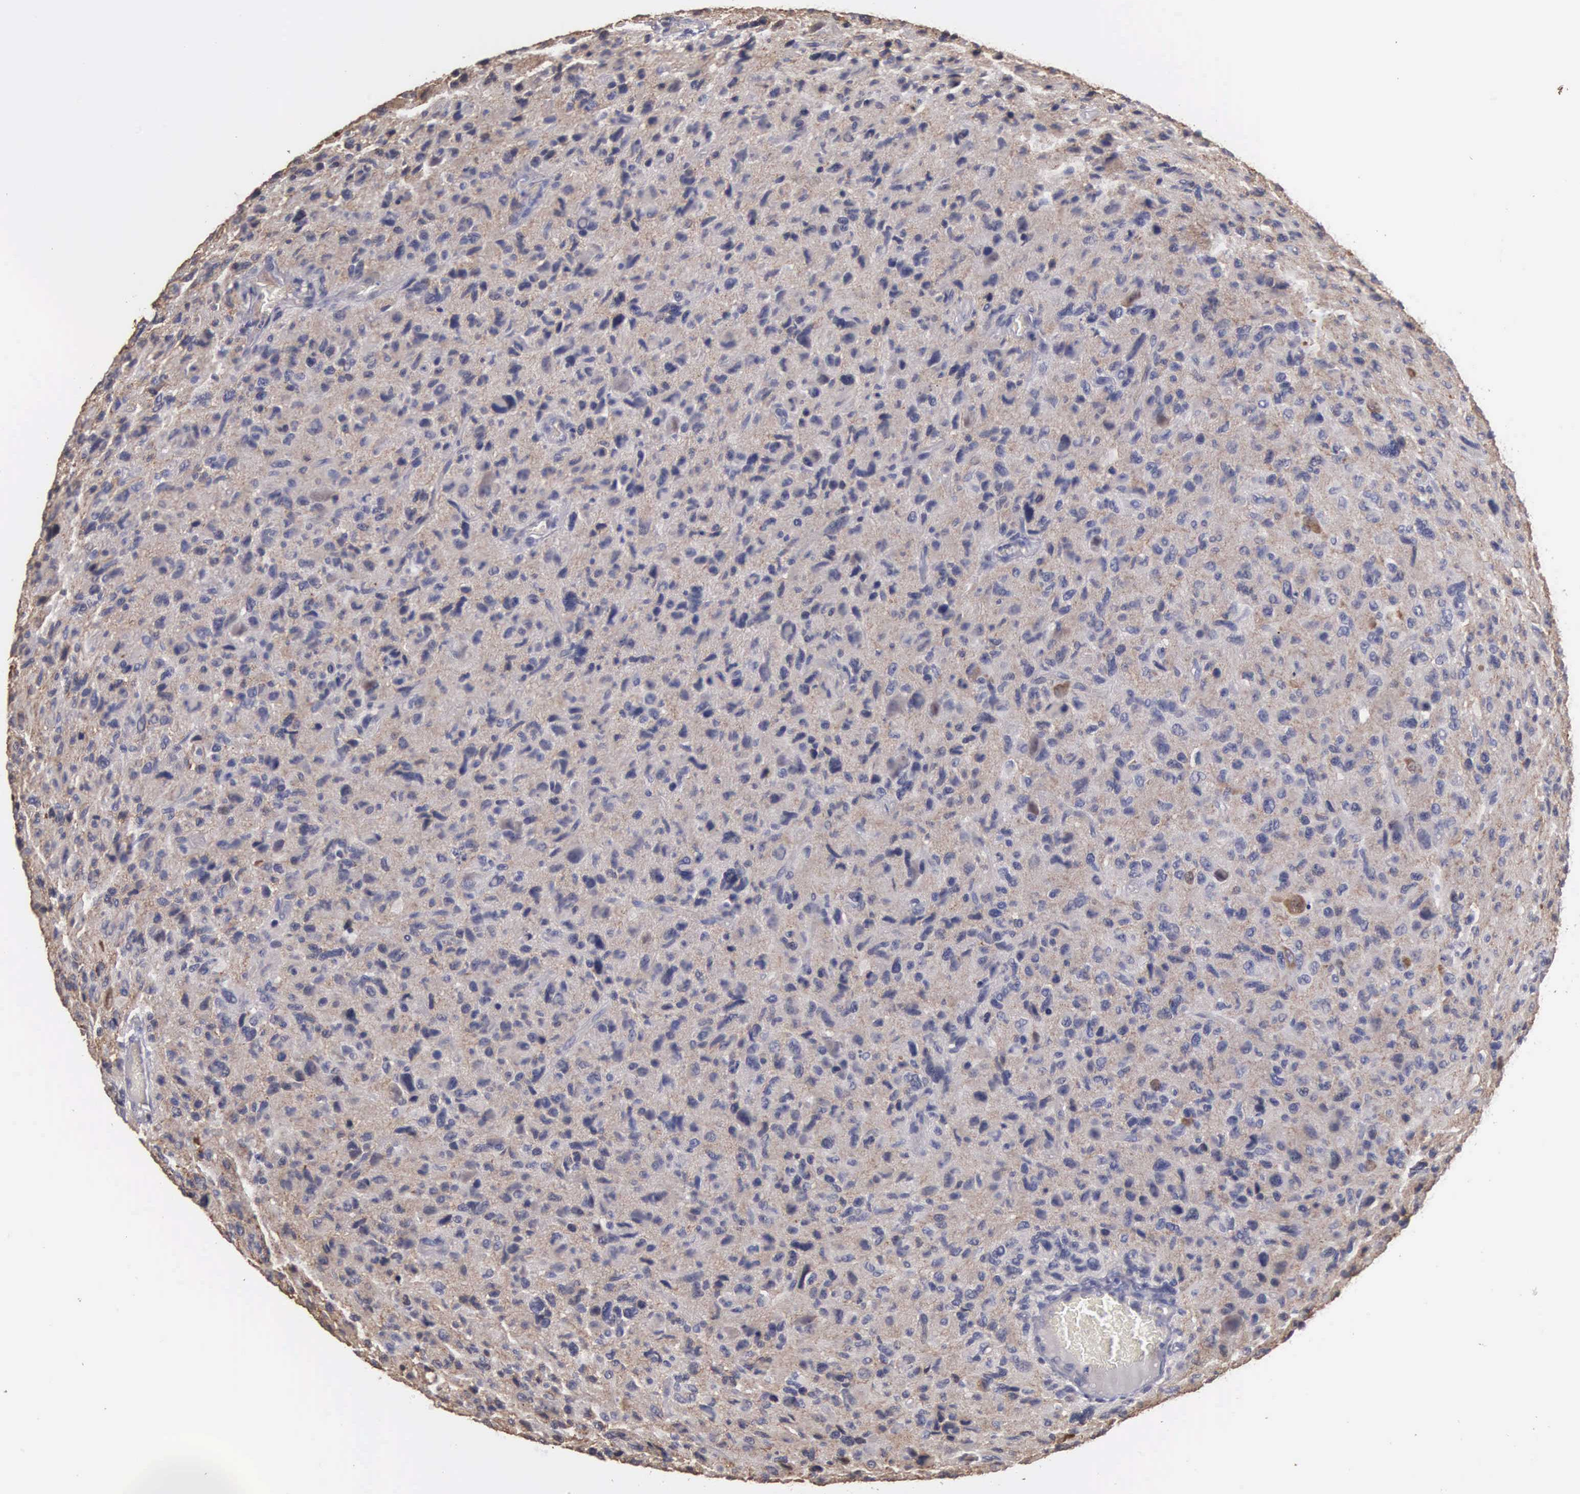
{"staining": {"intensity": "weak", "quantity": ">75%", "location": "cytoplasmic/membranous"}, "tissue": "glioma", "cell_type": "Tumor cells", "image_type": "cancer", "snomed": [{"axis": "morphology", "description": "Glioma, malignant, High grade"}, {"axis": "topography", "description": "Brain"}], "caption": "Brown immunohistochemical staining in malignant glioma (high-grade) displays weak cytoplasmic/membranous positivity in about >75% of tumor cells. (Stains: DAB in brown, nuclei in blue, Microscopy: brightfield microscopy at high magnification).", "gene": "ENO3", "patient": {"sex": "female", "age": 60}}